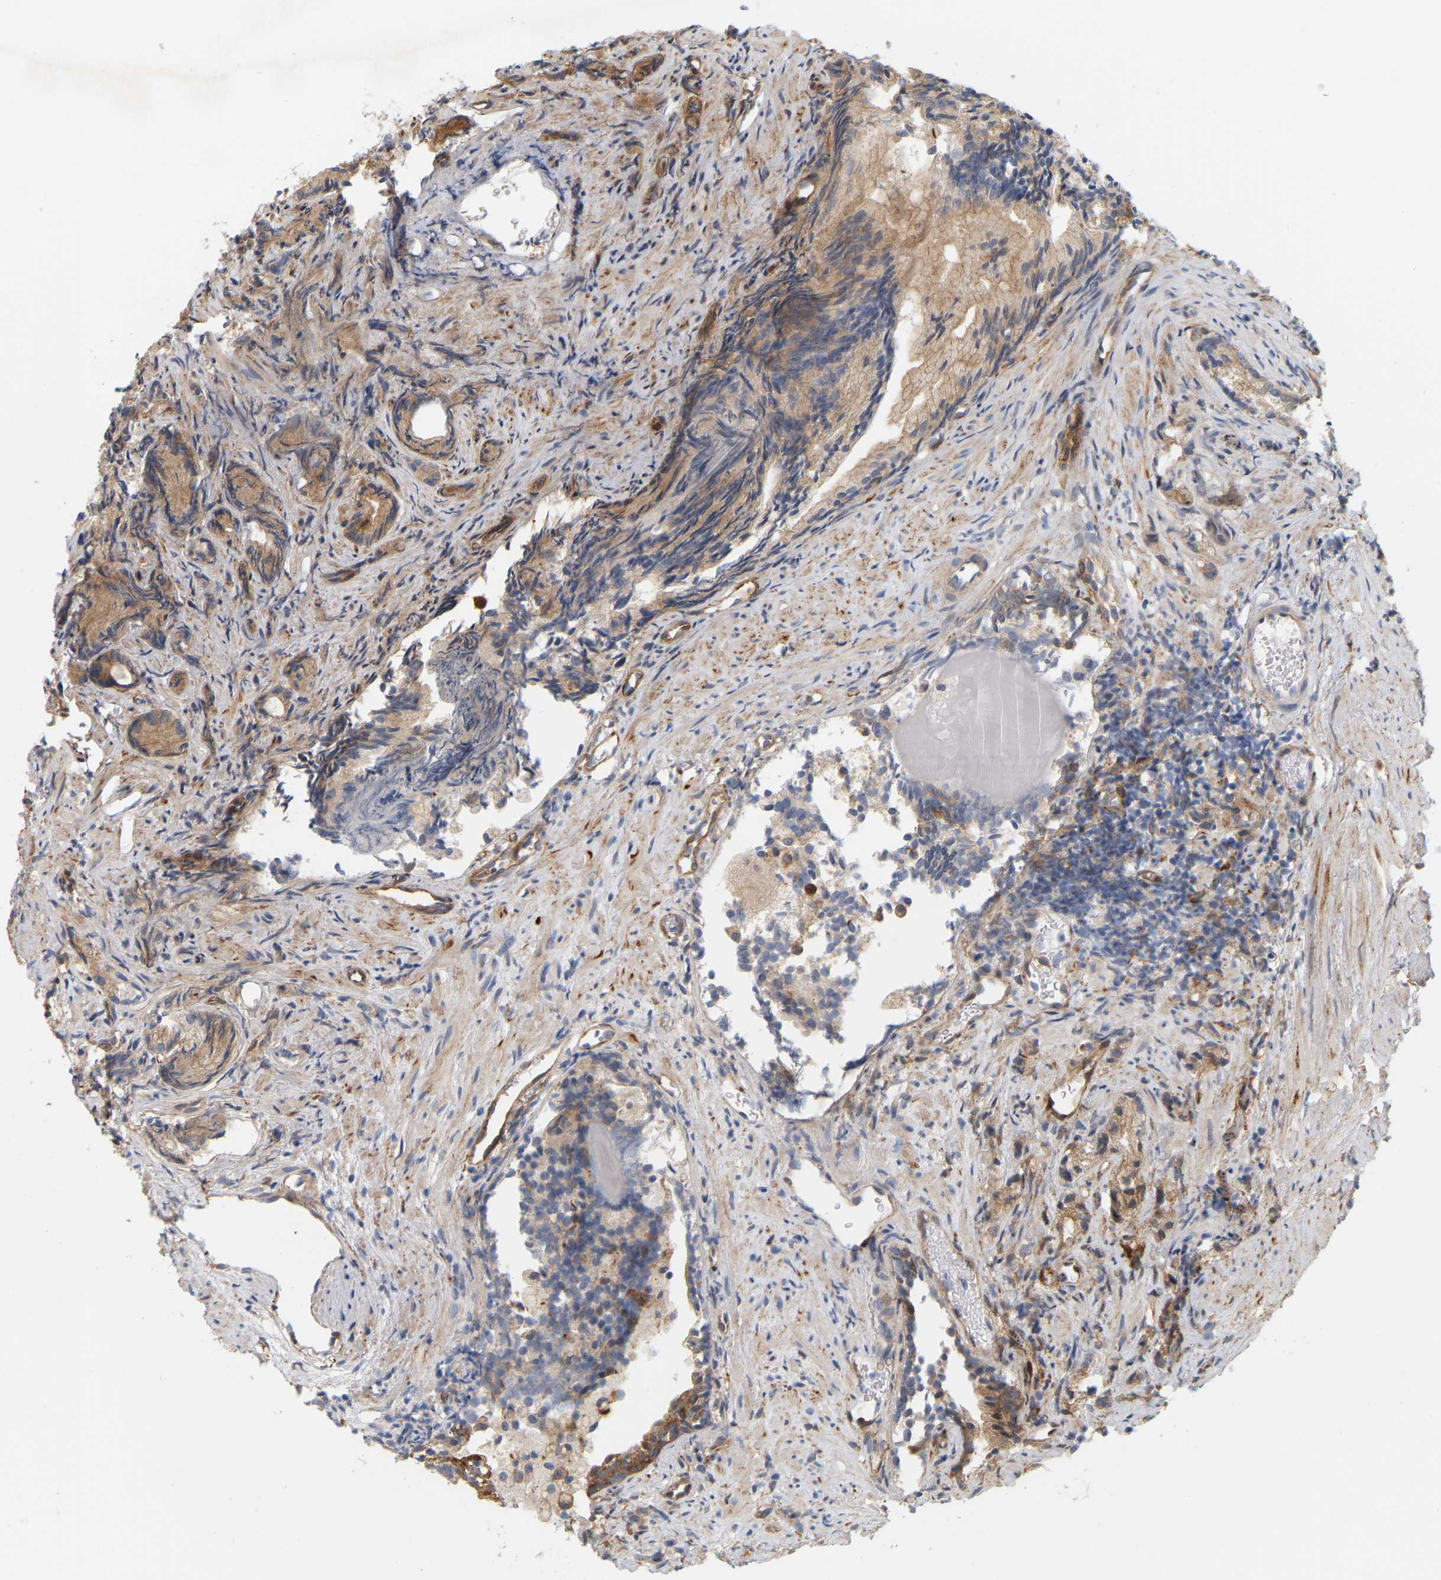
{"staining": {"intensity": "moderate", "quantity": ">75%", "location": "cytoplasmic/membranous"}, "tissue": "prostate cancer", "cell_type": "Tumor cells", "image_type": "cancer", "snomed": [{"axis": "morphology", "description": "Adenocarcinoma, Low grade"}, {"axis": "topography", "description": "Prostate"}], "caption": "Tumor cells reveal medium levels of moderate cytoplasmic/membranous staining in about >75% of cells in human adenocarcinoma (low-grade) (prostate).", "gene": "RAPH1", "patient": {"sex": "male", "age": 89}}